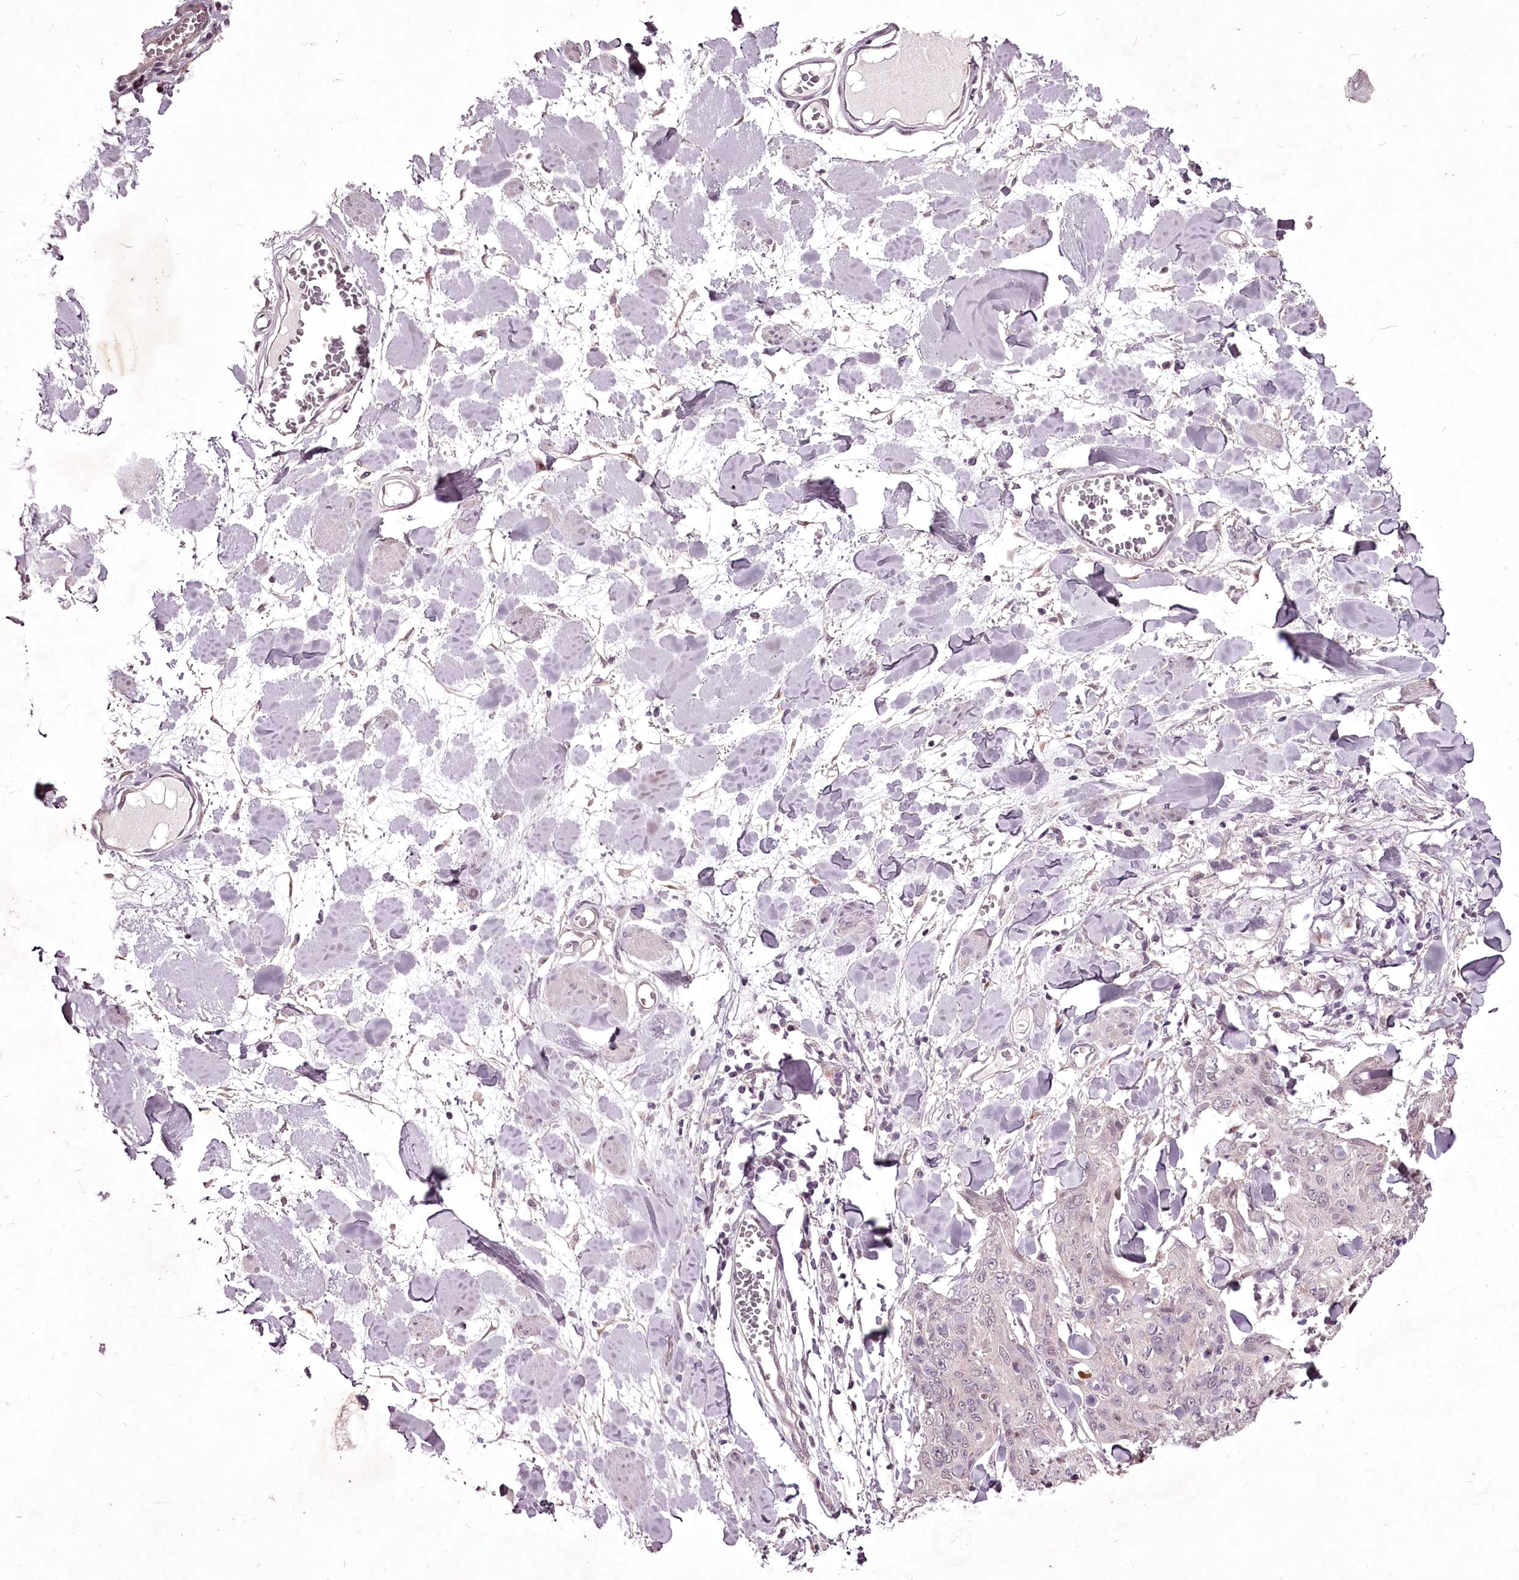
{"staining": {"intensity": "negative", "quantity": "none", "location": "none"}, "tissue": "skin cancer", "cell_type": "Tumor cells", "image_type": "cancer", "snomed": [{"axis": "morphology", "description": "Squamous cell carcinoma, NOS"}, {"axis": "topography", "description": "Skin"}, {"axis": "topography", "description": "Vulva"}], "caption": "Immunohistochemical staining of squamous cell carcinoma (skin) displays no significant positivity in tumor cells.", "gene": "ADRA1D", "patient": {"sex": "female", "age": 85}}